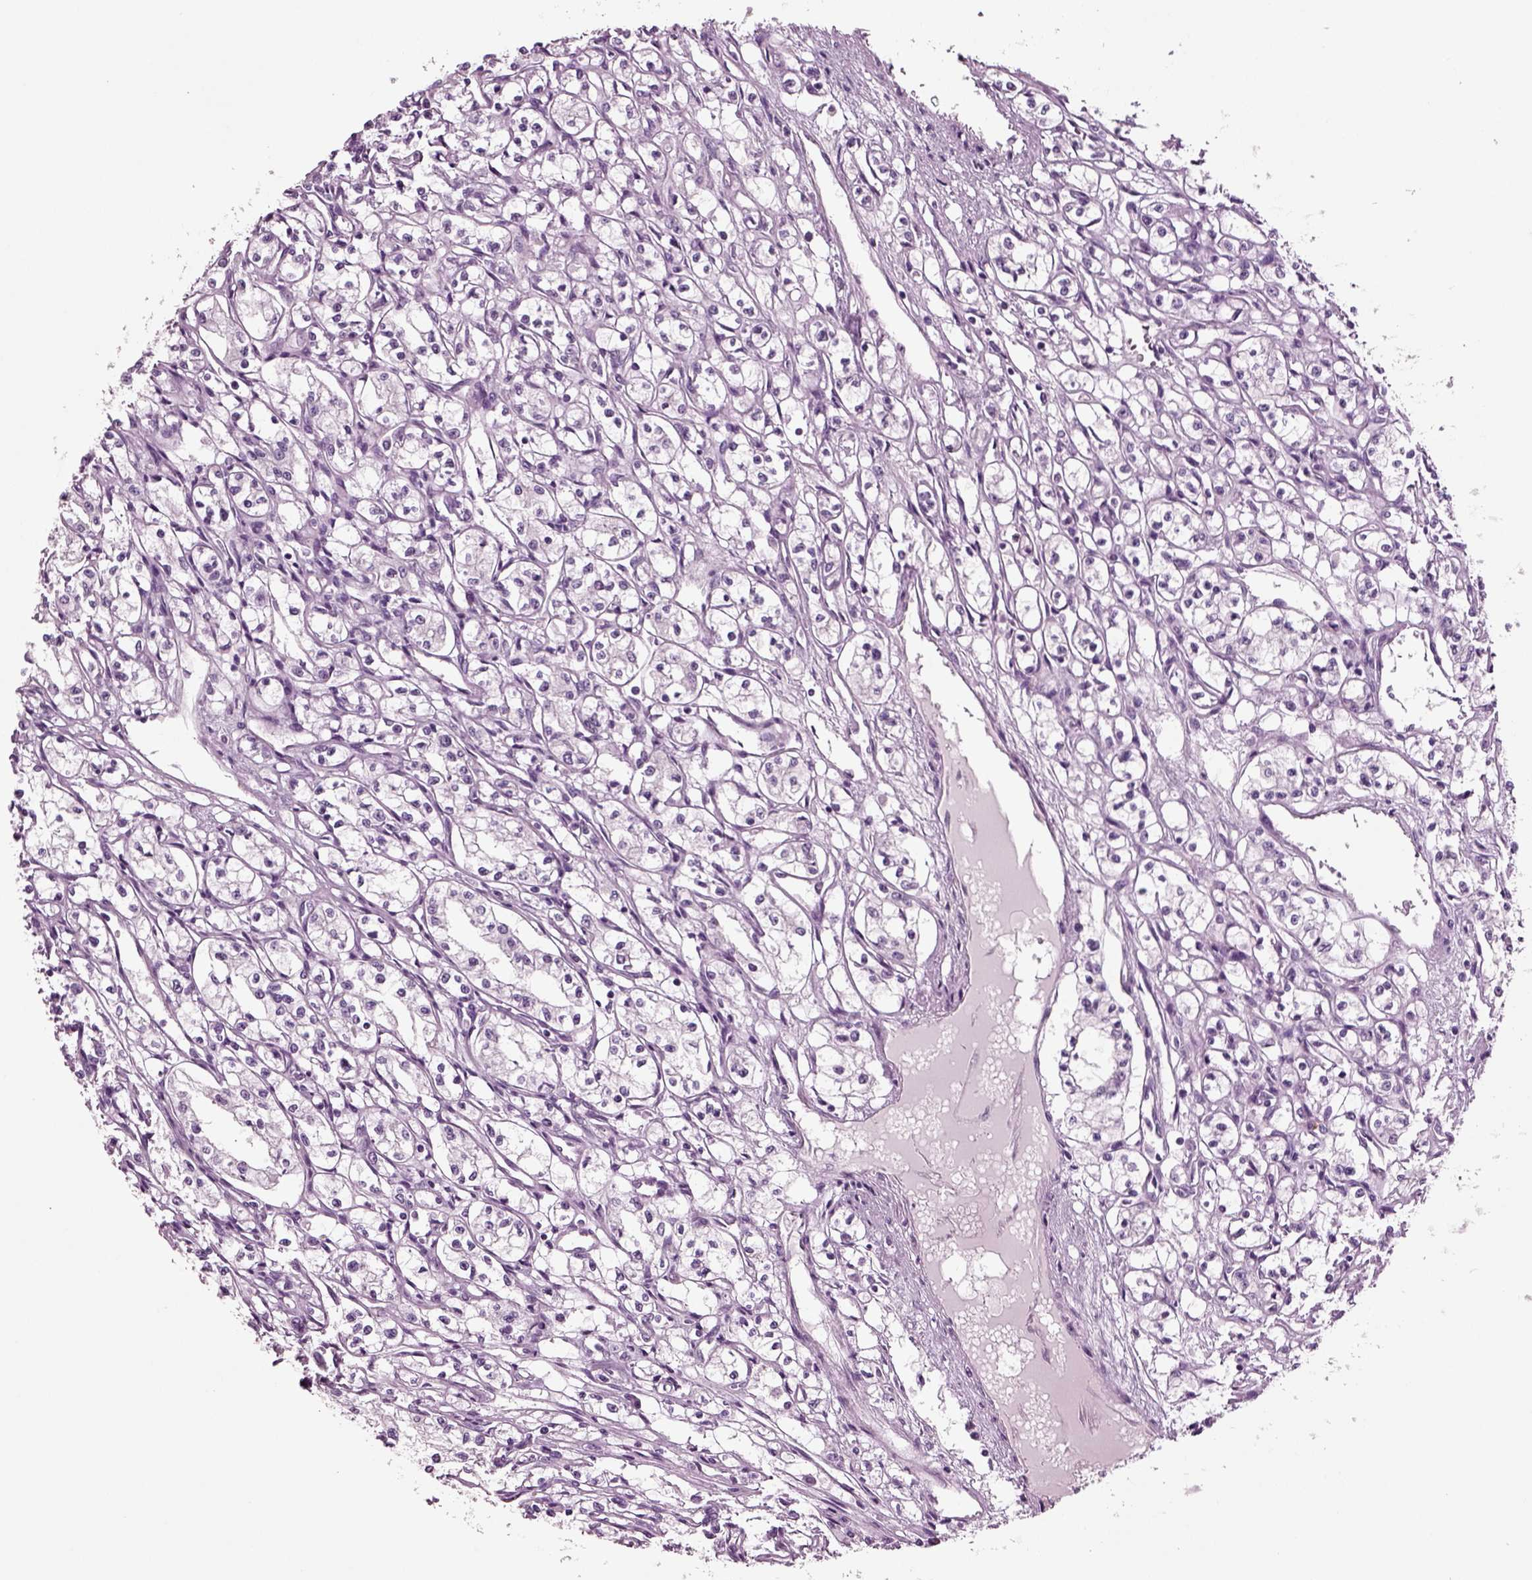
{"staining": {"intensity": "negative", "quantity": "none", "location": "none"}, "tissue": "renal cancer", "cell_type": "Tumor cells", "image_type": "cancer", "snomed": [{"axis": "morphology", "description": "Adenocarcinoma, NOS"}, {"axis": "topography", "description": "Kidney"}], "caption": "This is a image of immunohistochemistry staining of renal cancer, which shows no positivity in tumor cells.", "gene": "CRABP1", "patient": {"sex": "male", "age": 56}}